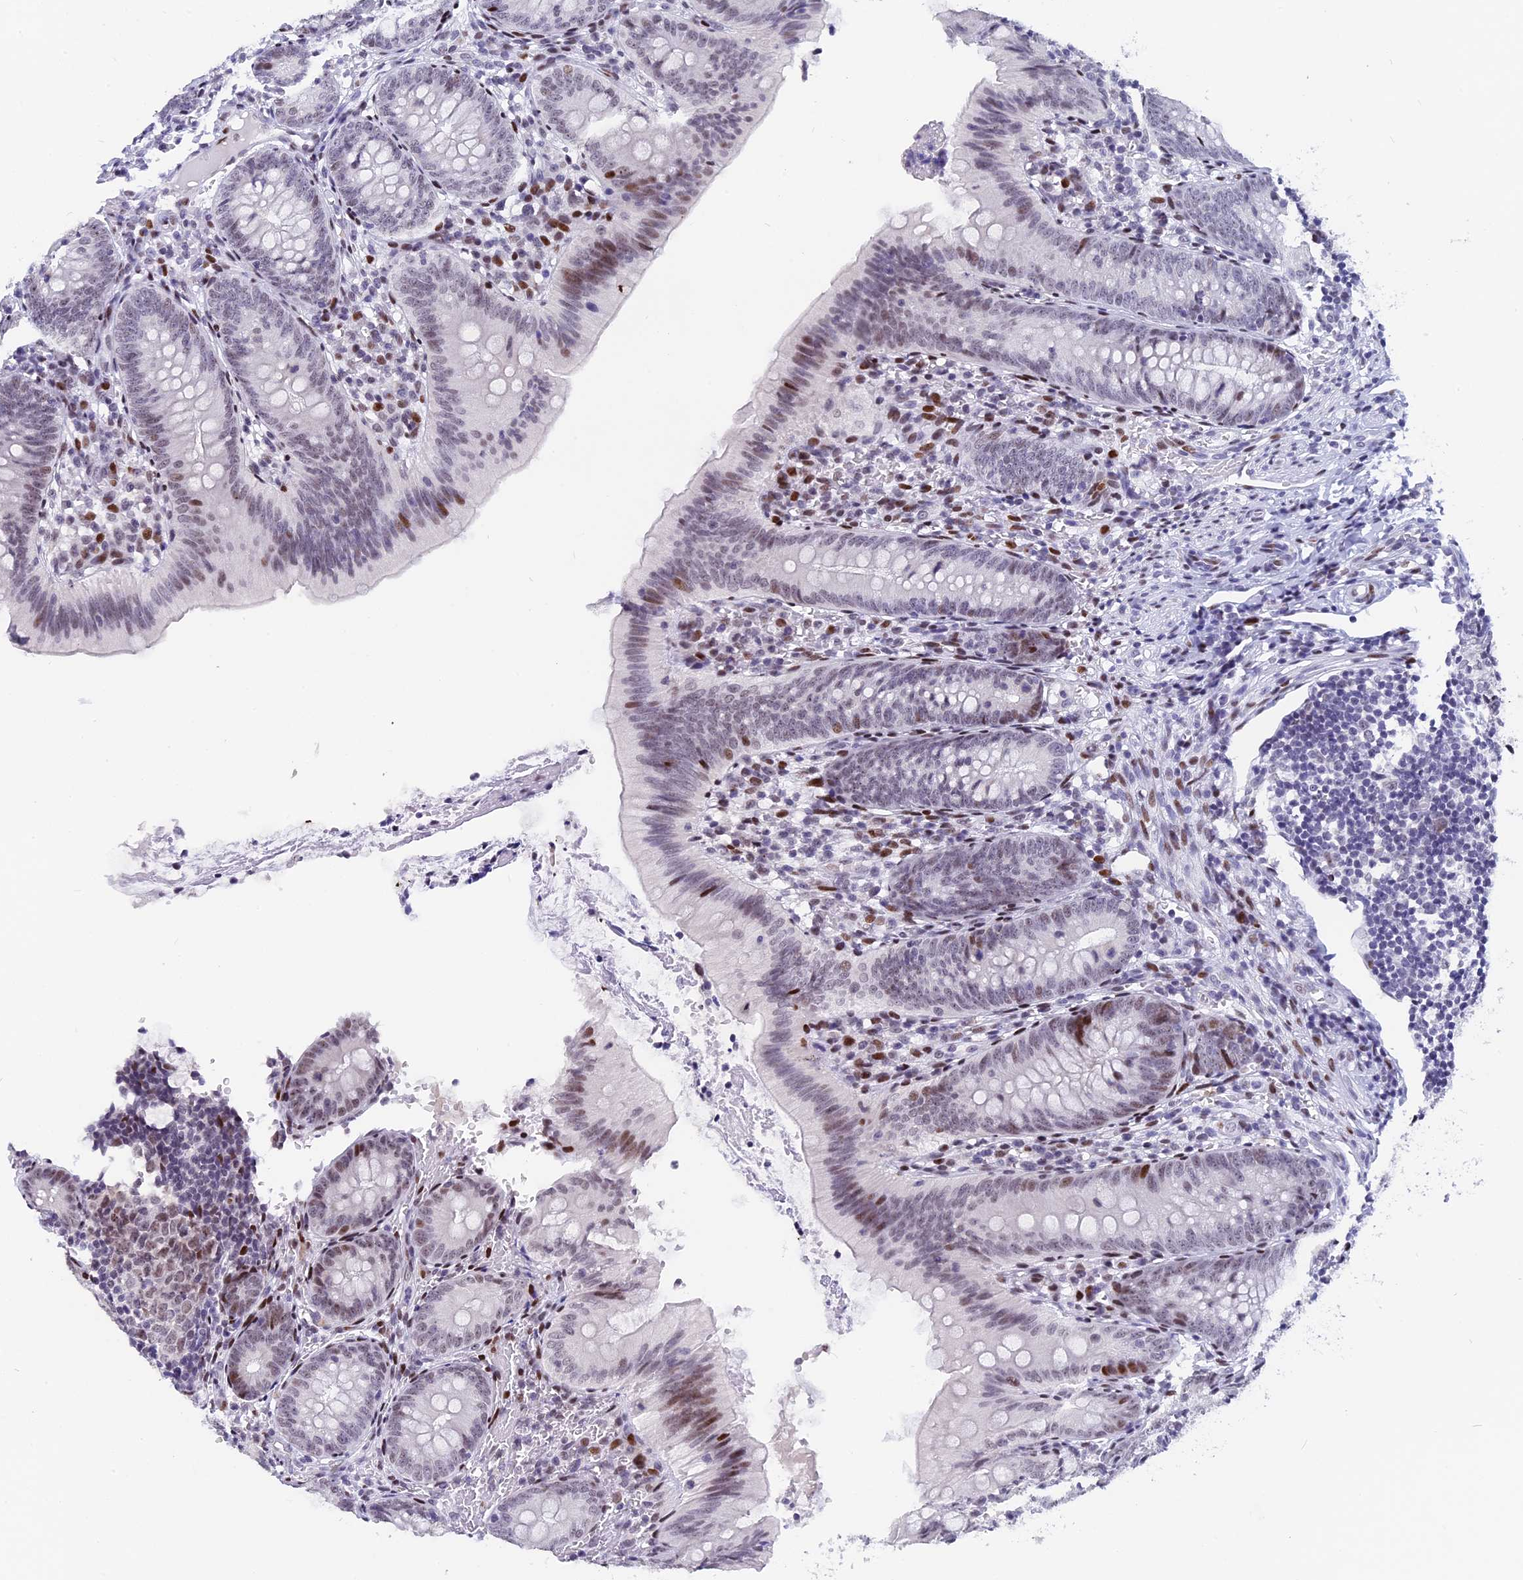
{"staining": {"intensity": "strong", "quantity": "<25%", "location": "nuclear"}, "tissue": "appendix", "cell_type": "Glandular cells", "image_type": "normal", "snomed": [{"axis": "morphology", "description": "Normal tissue, NOS"}, {"axis": "topography", "description": "Appendix"}], "caption": "IHC (DAB (3,3'-diaminobenzidine)) staining of benign appendix displays strong nuclear protein positivity in about <25% of glandular cells.", "gene": "NSA2", "patient": {"sex": "male", "age": 1}}